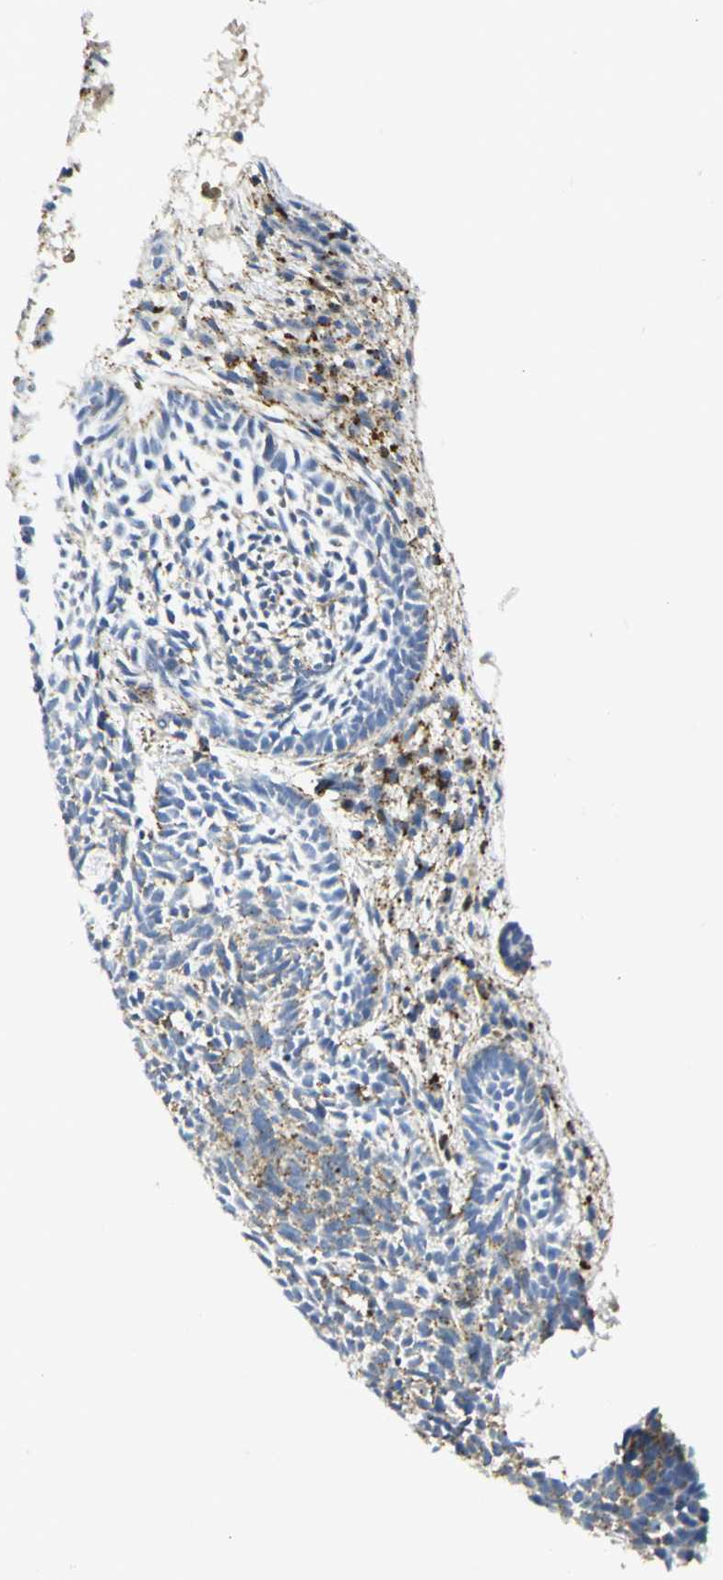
{"staining": {"intensity": "negative", "quantity": "none", "location": "none"}, "tissue": "skin cancer", "cell_type": "Tumor cells", "image_type": "cancer", "snomed": [{"axis": "morphology", "description": "Normal tissue, NOS"}, {"axis": "morphology", "description": "Basal cell carcinoma"}, {"axis": "topography", "description": "Skin"}], "caption": "Immunohistochemistry (IHC) photomicrograph of neoplastic tissue: skin cancer (basal cell carcinoma) stained with DAB (3,3'-diaminobenzidine) exhibits no significant protein positivity in tumor cells.", "gene": "ARSA", "patient": {"sex": "male", "age": 87}}